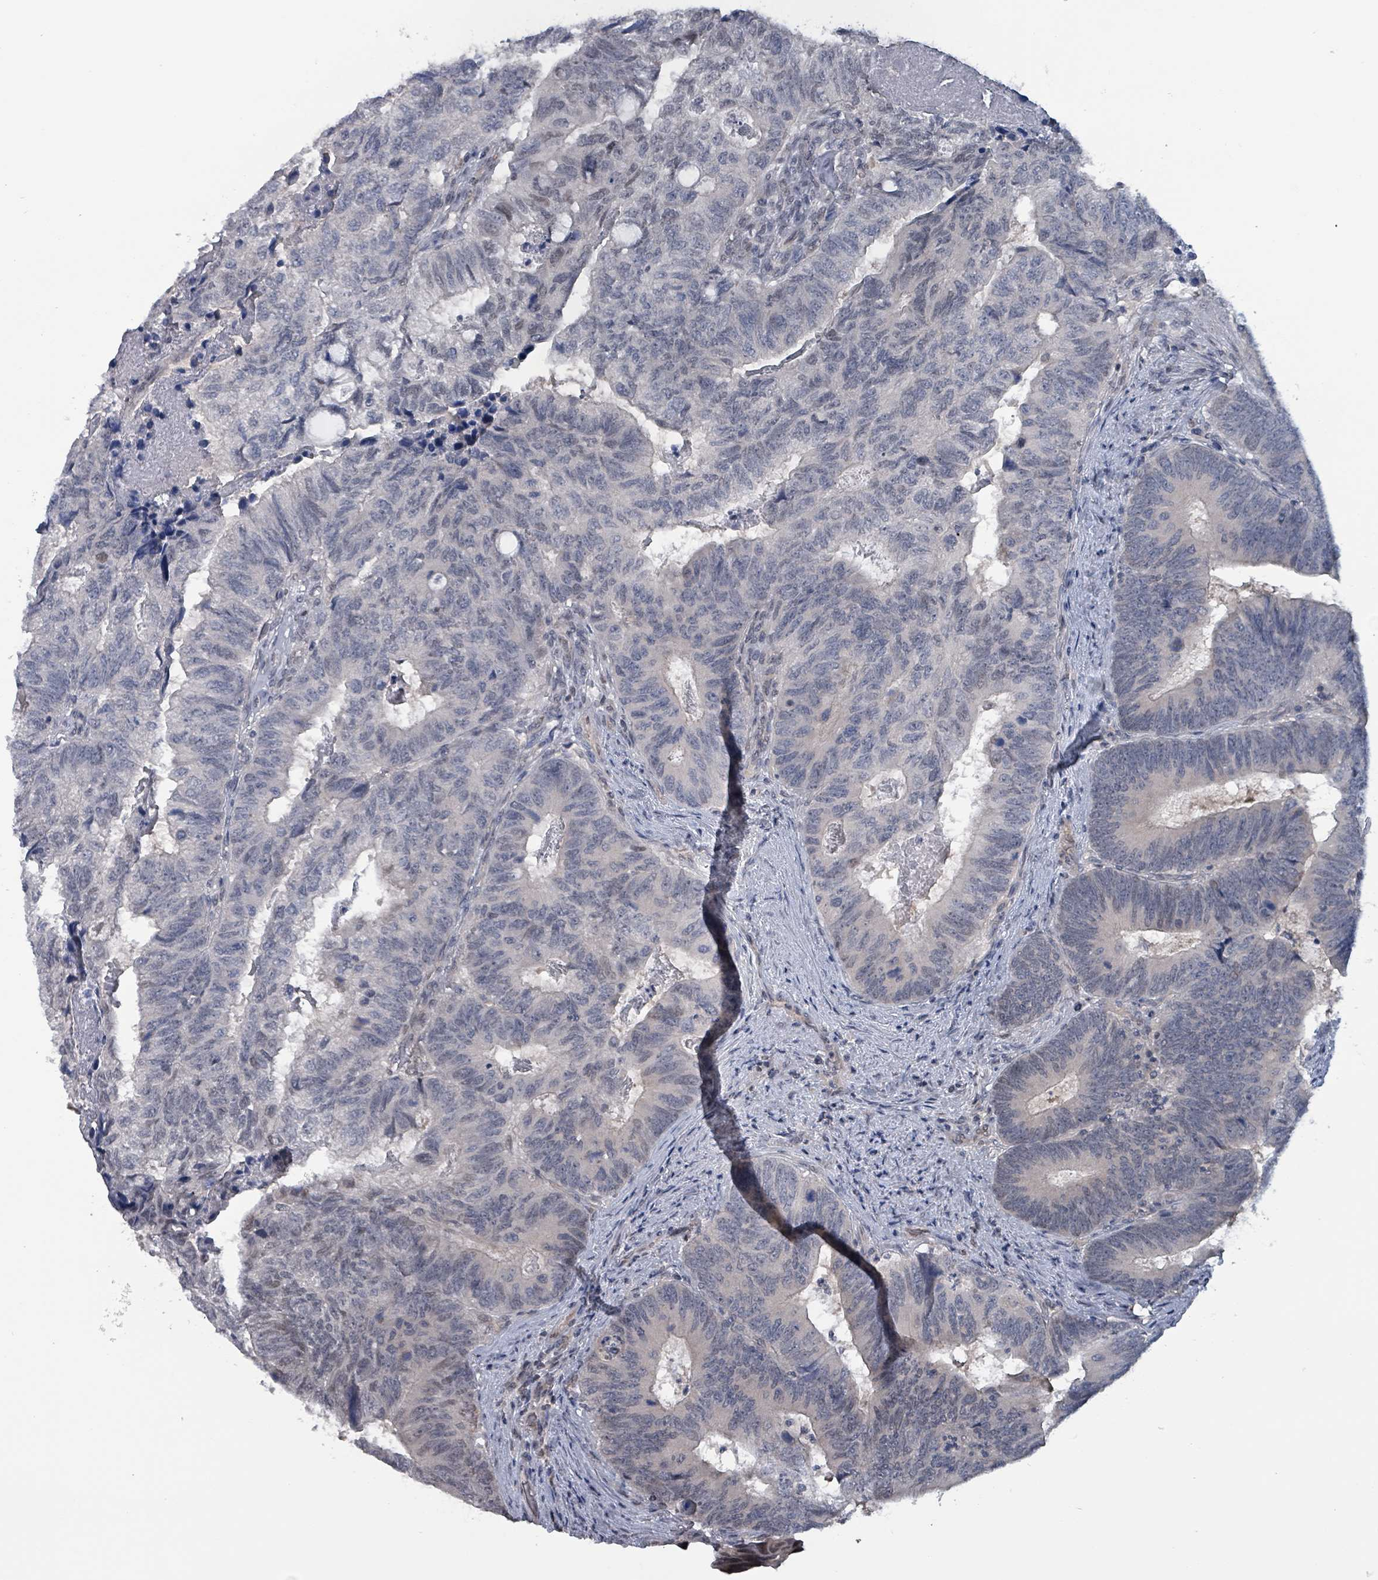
{"staining": {"intensity": "negative", "quantity": "none", "location": "none"}, "tissue": "colorectal cancer", "cell_type": "Tumor cells", "image_type": "cancer", "snomed": [{"axis": "morphology", "description": "Adenocarcinoma, NOS"}, {"axis": "topography", "description": "Colon"}], "caption": "The histopathology image reveals no significant expression in tumor cells of colorectal cancer (adenocarcinoma).", "gene": "BIVM", "patient": {"sex": "female", "age": 67}}